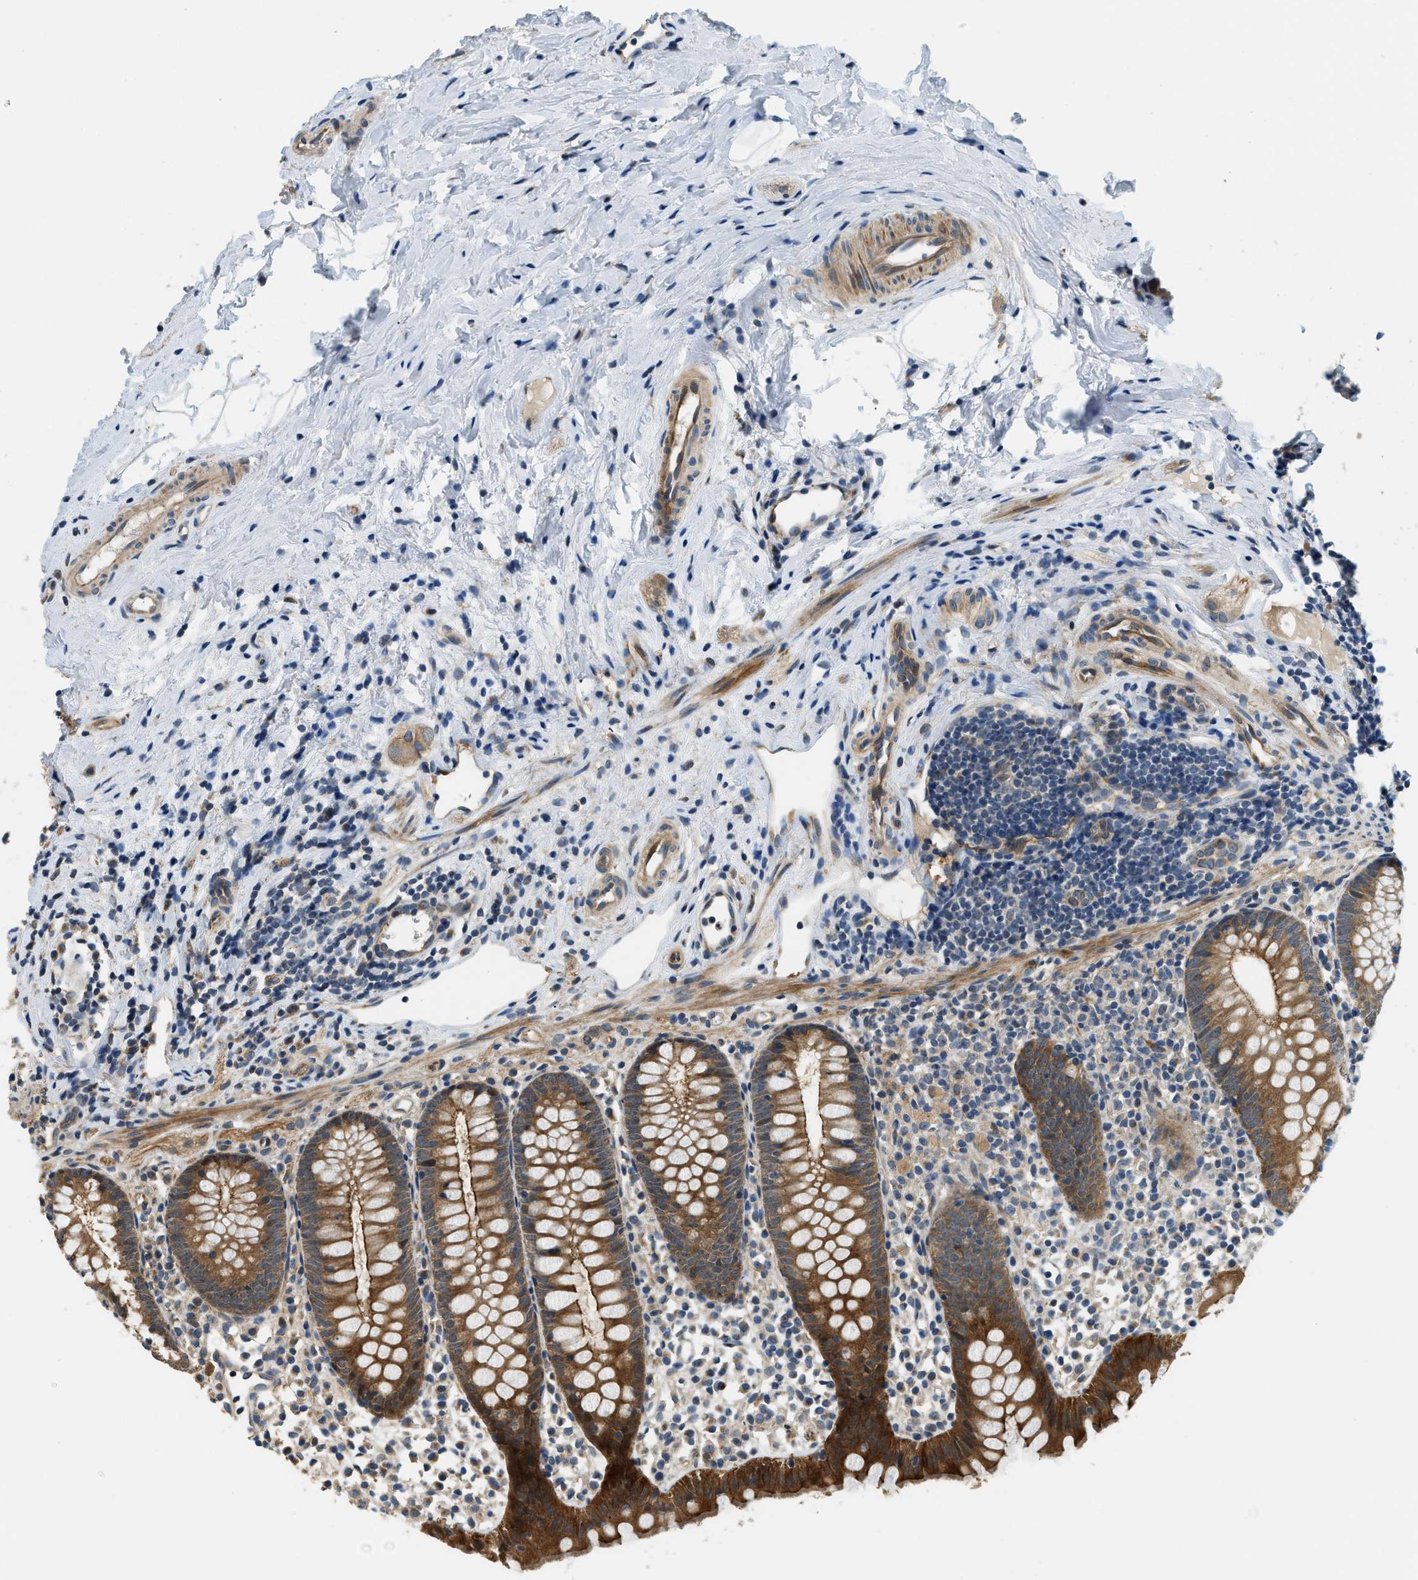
{"staining": {"intensity": "strong", "quantity": ">75%", "location": "cytoplasmic/membranous"}, "tissue": "appendix", "cell_type": "Glandular cells", "image_type": "normal", "snomed": [{"axis": "morphology", "description": "Normal tissue, NOS"}, {"axis": "topography", "description": "Appendix"}], "caption": "Immunohistochemistry (IHC) (DAB (3,3'-diaminobenzidine)) staining of benign appendix exhibits strong cytoplasmic/membranous protein positivity in about >75% of glandular cells.", "gene": "ALOX12", "patient": {"sex": "female", "age": 20}}